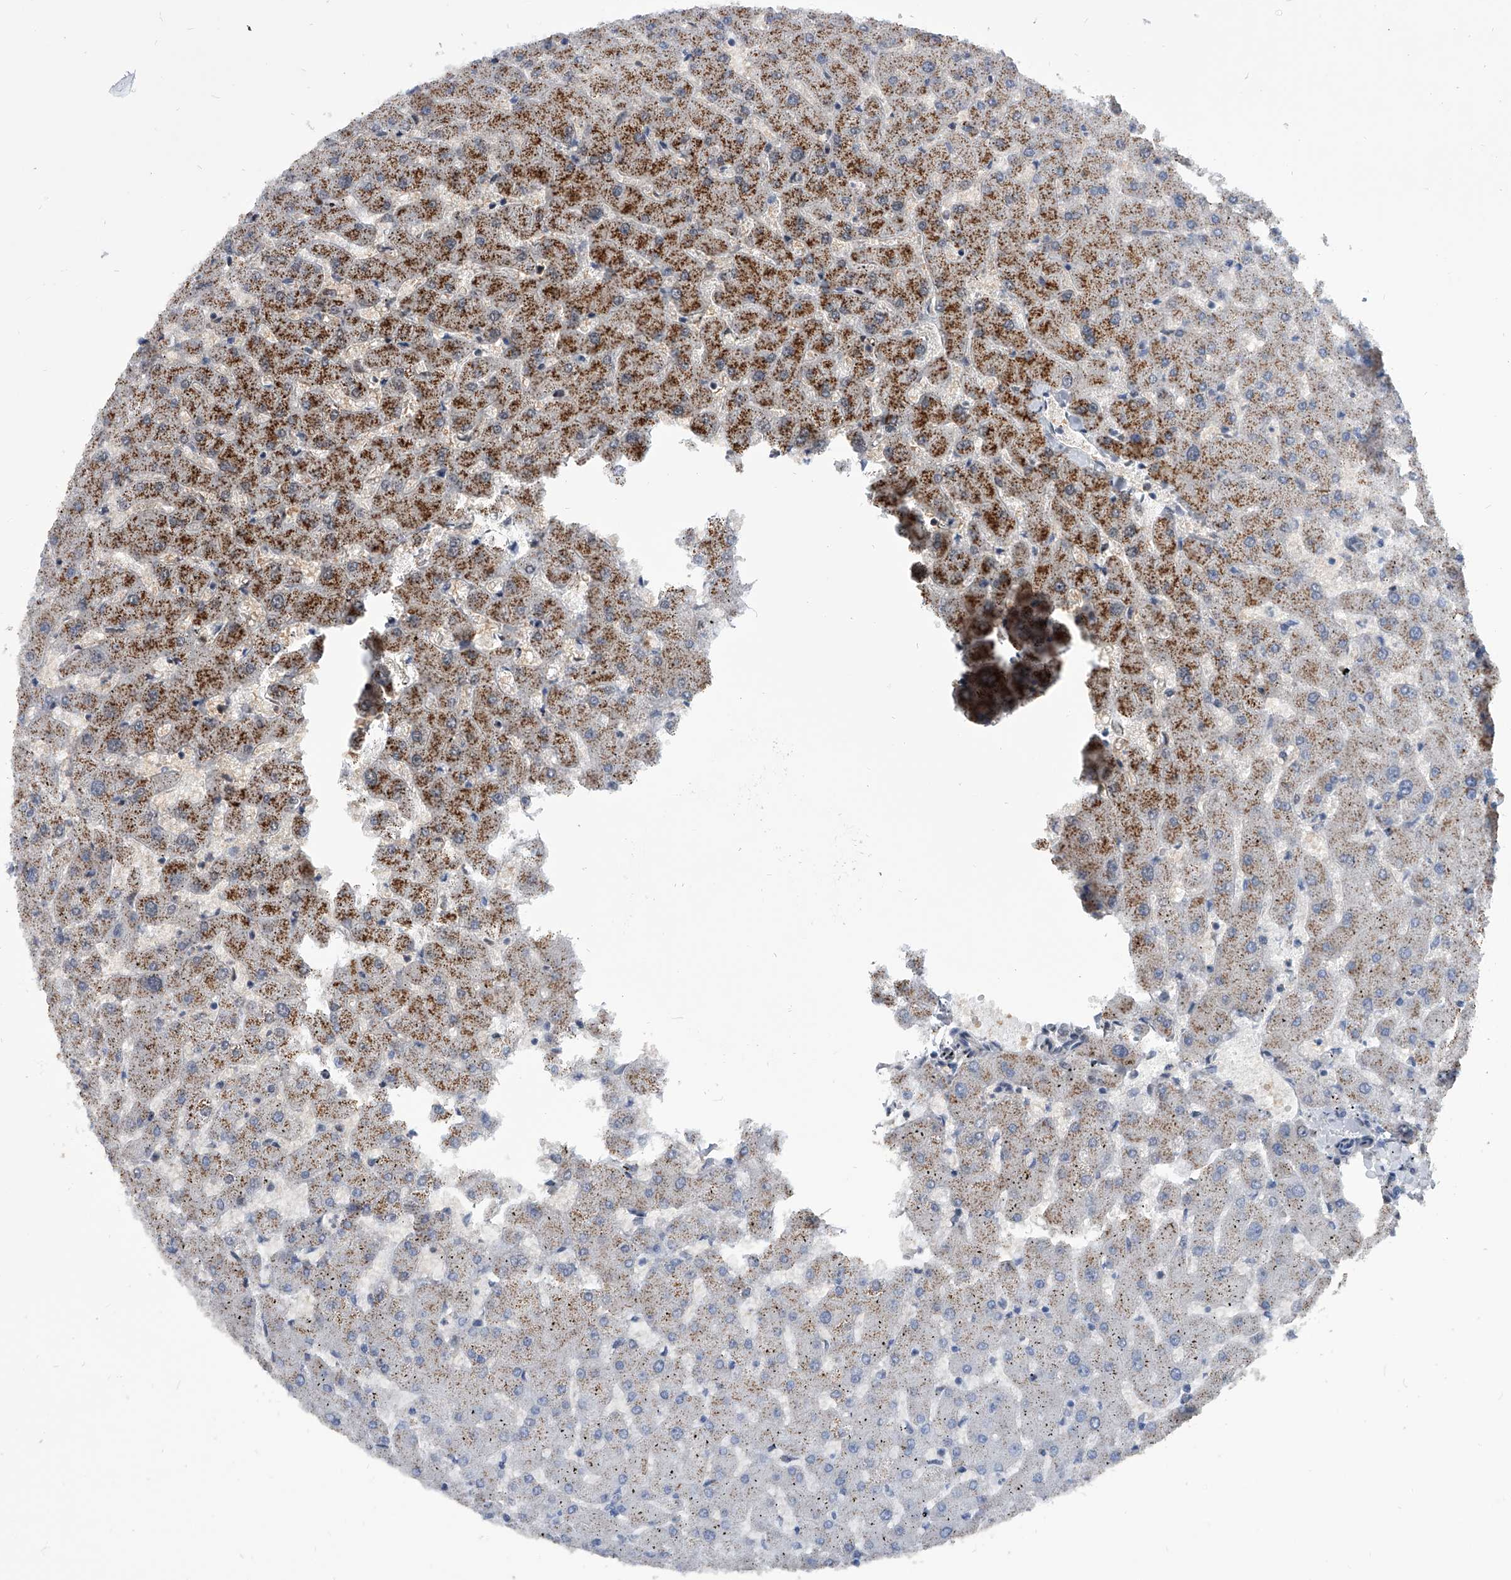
{"staining": {"intensity": "moderate", "quantity": "25%-75%", "location": "nuclear"}, "tissue": "liver", "cell_type": "Cholangiocytes", "image_type": "normal", "snomed": [{"axis": "morphology", "description": "Normal tissue, NOS"}, {"axis": "topography", "description": "Liver"}], "caption": "Brown immunohistochemical staining in unremarkable liver shows moderate nuclear expression in about 25%-75% of cholangiocytes. Using DAB (brown) and hematoxylin (blue) stains, captured at high magnification using brightfield microscopy.", "gene": "SIM2", "patient": {"sex": "female", "age": 63}}